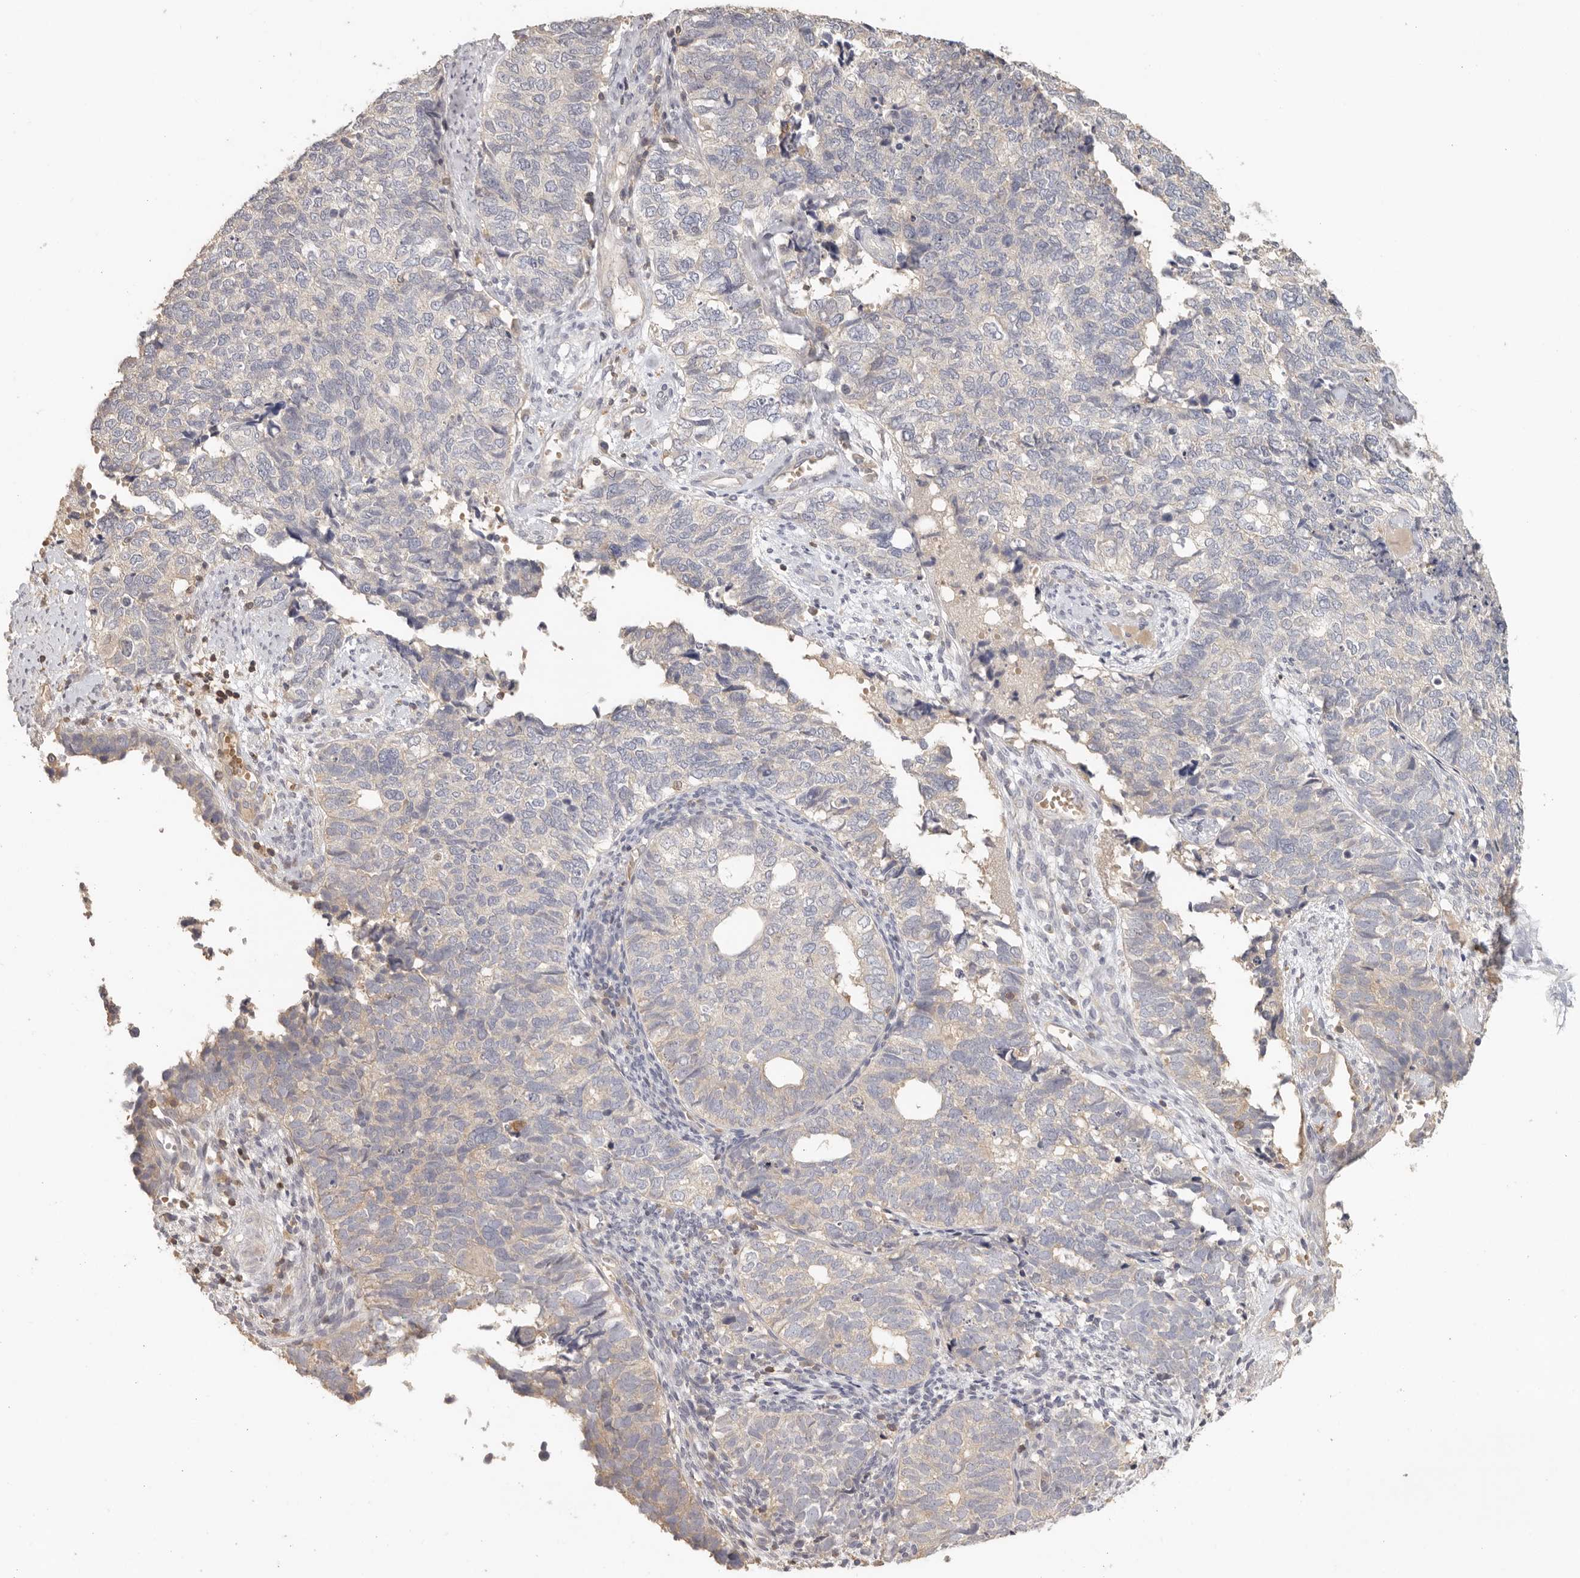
{"staining": {"intensity": "negative", "quantity": "none", "location": "none"}, "tissue": "cervical cancer", "cell_type": "Tumor cells", "image_type": "cancer", "snomed": [{"axis": "morphology", "description": "Squamous cell carcinoma, NOS"}, {"axis": "topography", "description": "Cervix"}], "caption": "Immunohistochemistry (IHC) photomicrograph of neoplastic tissue: squamous cell carcinoma (cervical) stained with DAB displays no significant protein expression in tumor cells. (DAB immunohistochemistry visualized using brightfield microscopy, high magnification).", "gene": "CSK", "patient": {"sex": "female", "age": 63}}